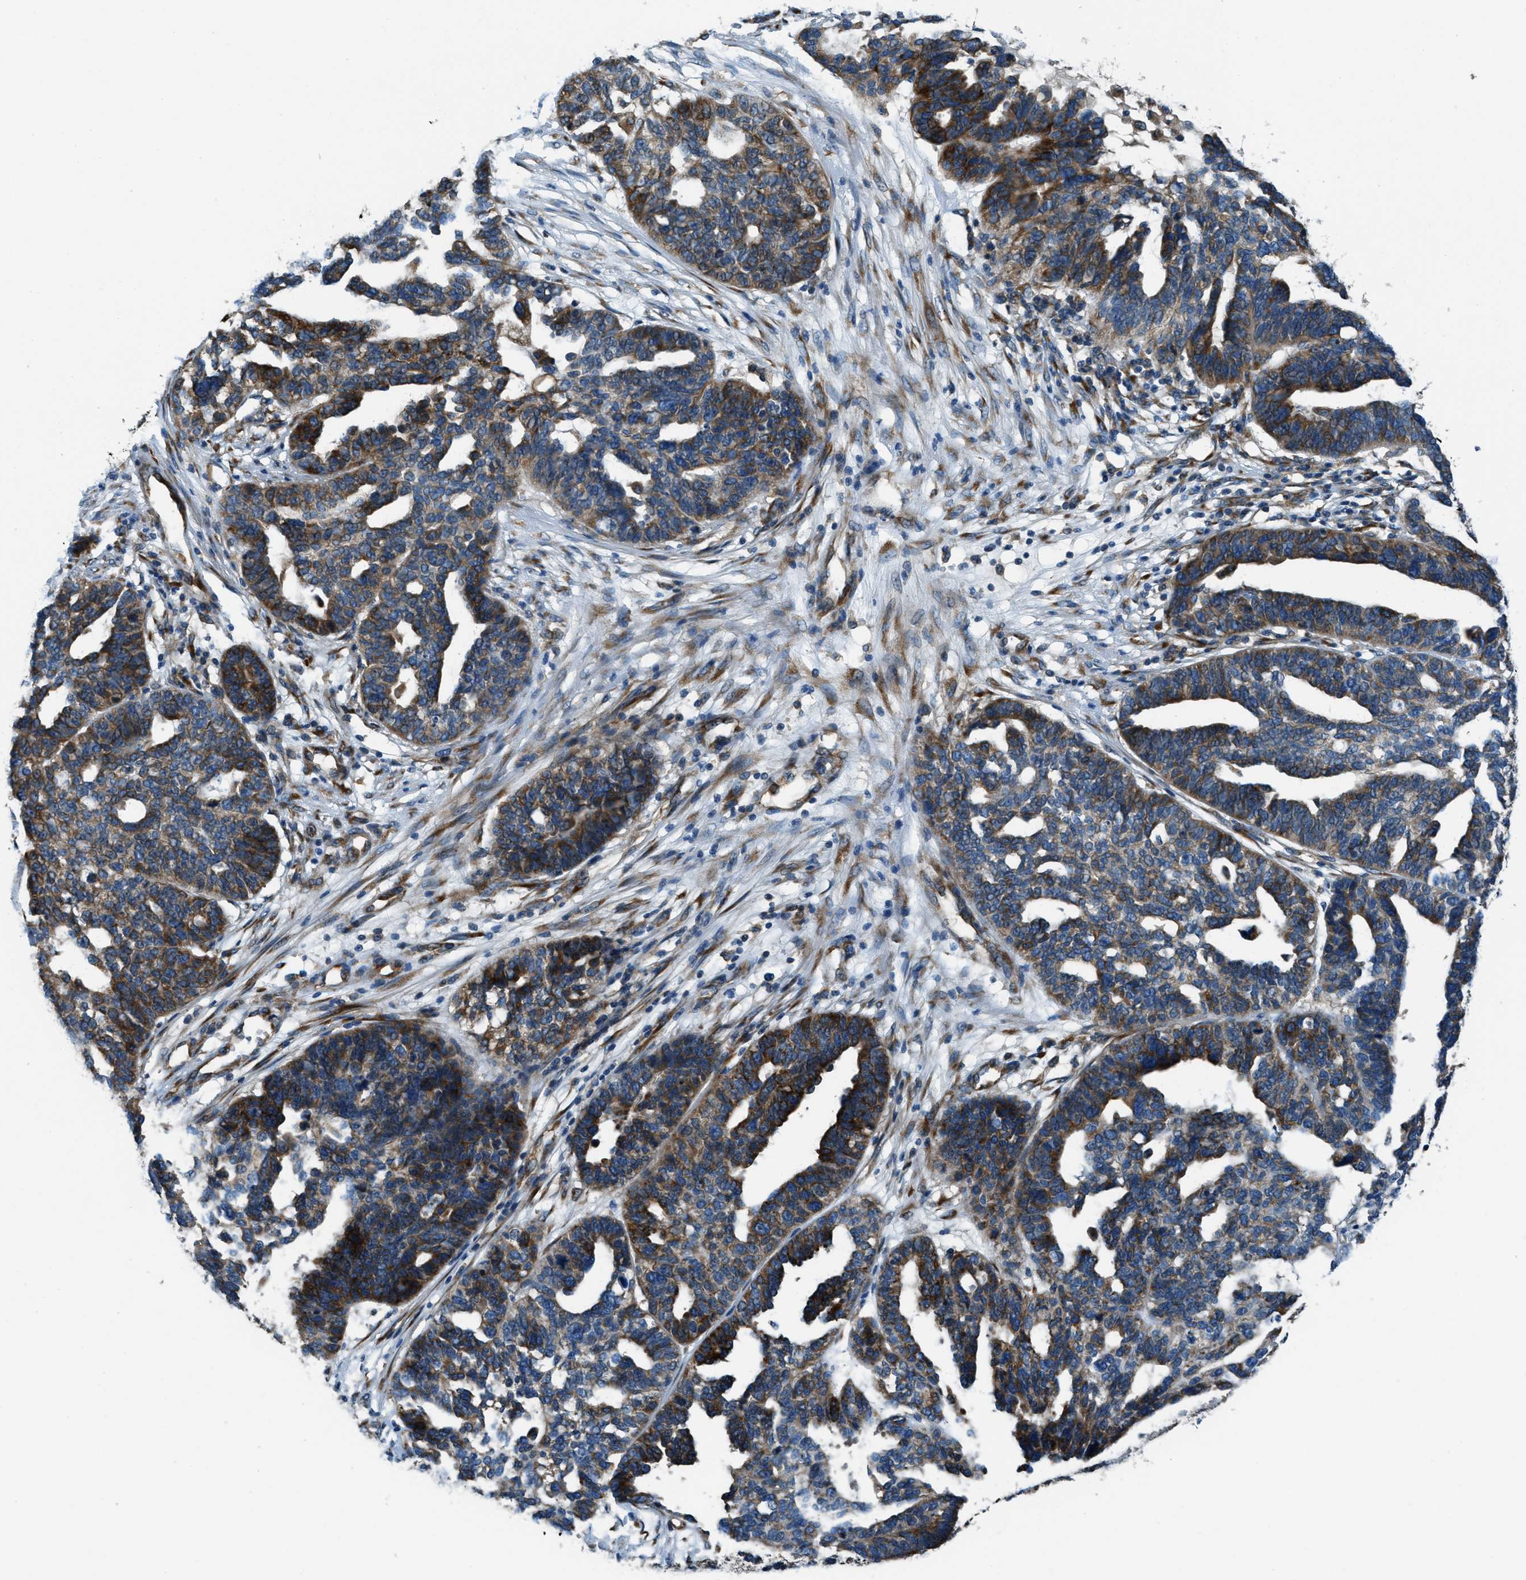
{"staining": {"intensity": "strong", "quantity": "25%-75%", "location": "cytoplasmic/membranous"}, "tissue": "ovarian cancer", "cell_type": "Tumor cells", "image_type": "cancer", "snomed": [{"axis": "morphology", "description": "Cystadenocarcinoma, serous, NOS"}, {"axis": "topography", "description": "Ovary"}], "caption": "Protein analysis of ovarian cancer tissue exhibits strong cytoplasmic/membranous expression in approximately 25%-75% of tumor cells.", "gene": "GIMAP8", "patient": {"sex": "female", "age": 59}}